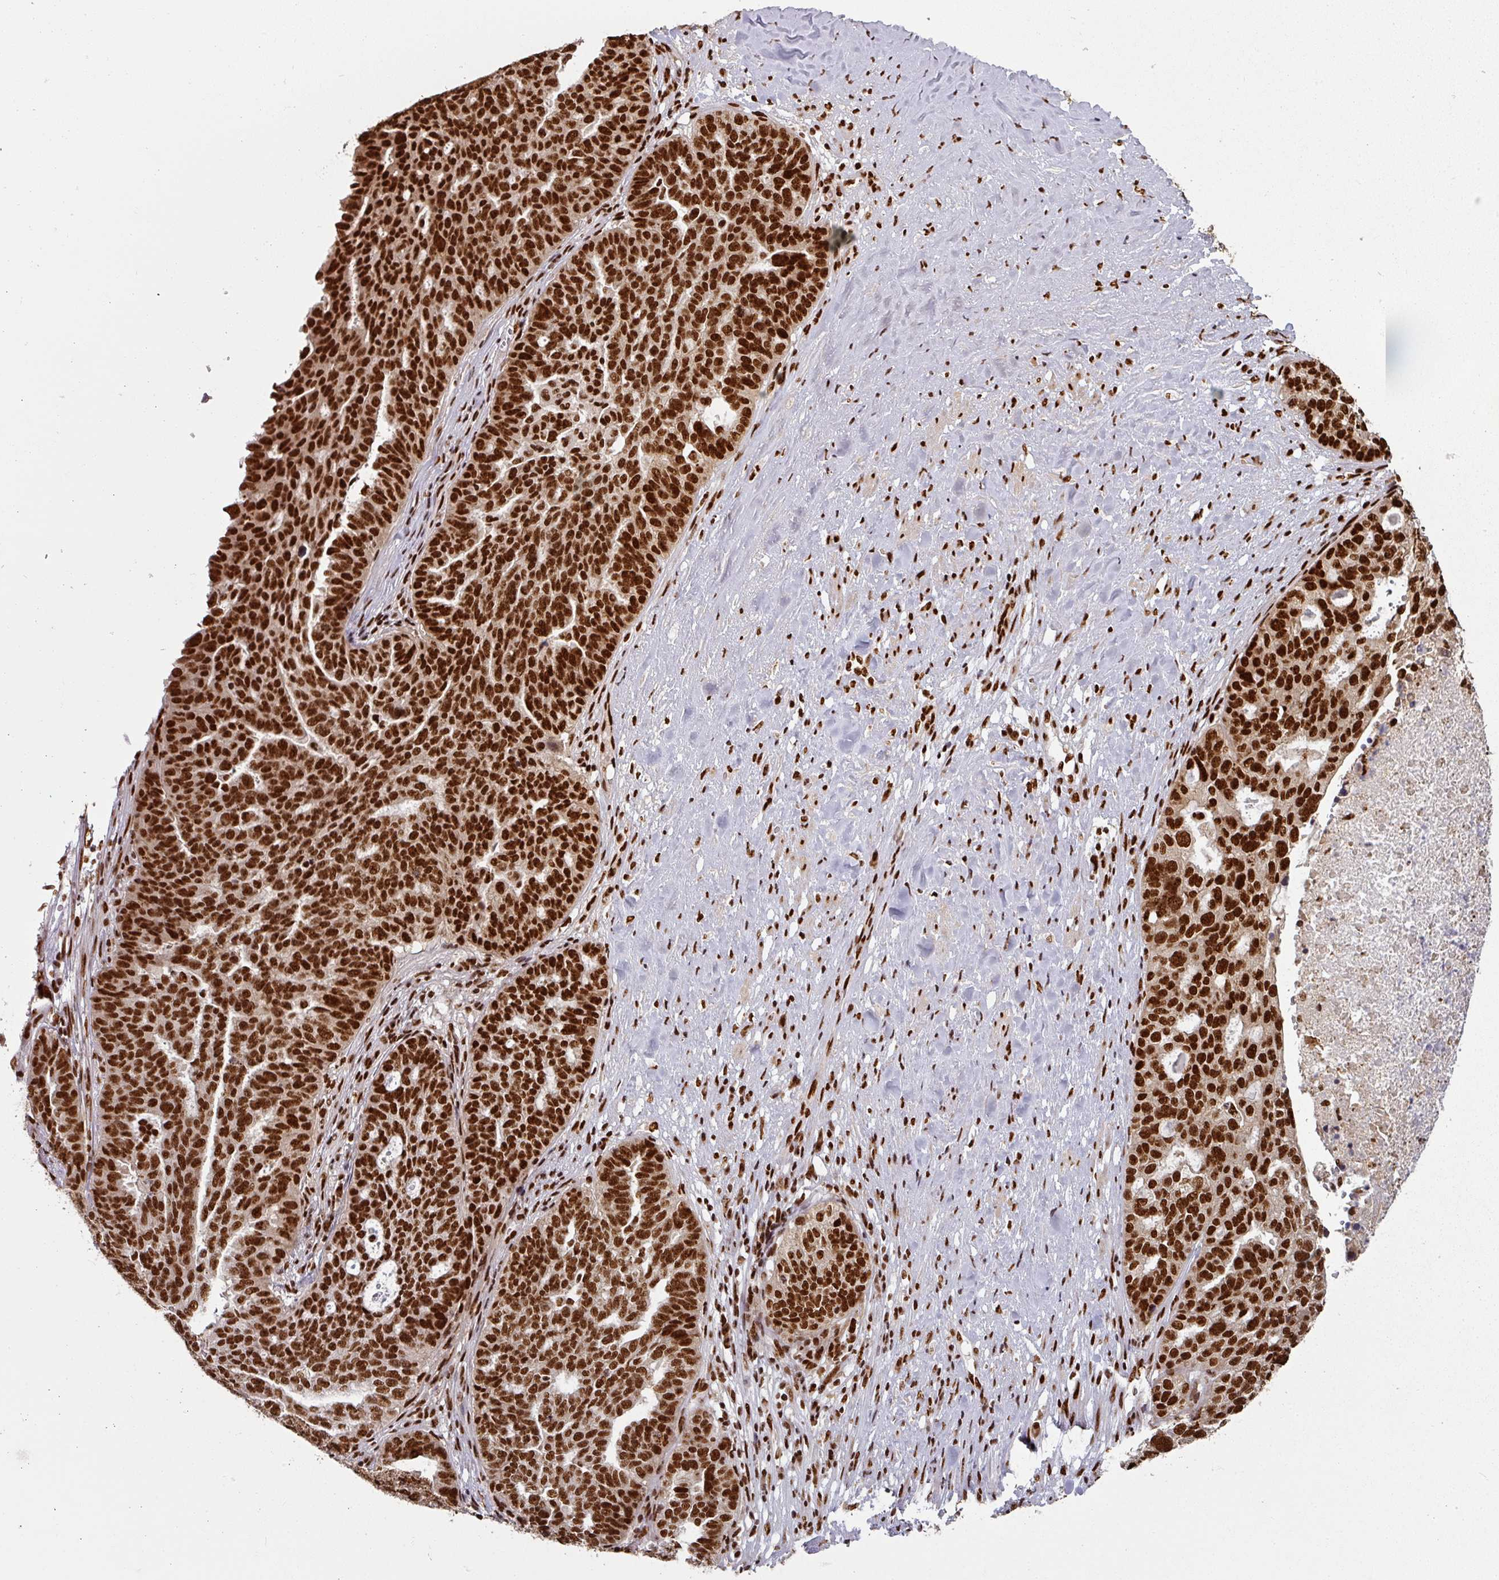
{"staining": {"intensity": "strong", "quantity": ">75%", "location": "nuclear"}, "tissue": "ovarian cancer", "cell_type": "Tumor cells", "image_type": "cancer", "snomed": [{"axis": "morphology", "description": "Cystadenocarcinoma, serous, NOS"}, {"axis": "topography", "description": "Ovary"}], "caption": "About >75% of tumor cells in human ovarian cancer reveal strong nuclear protein expression as visualized by brown immunohistochemical staining.", "gene": "SIK3", "patient": {"sex": "female", "age": 59}}